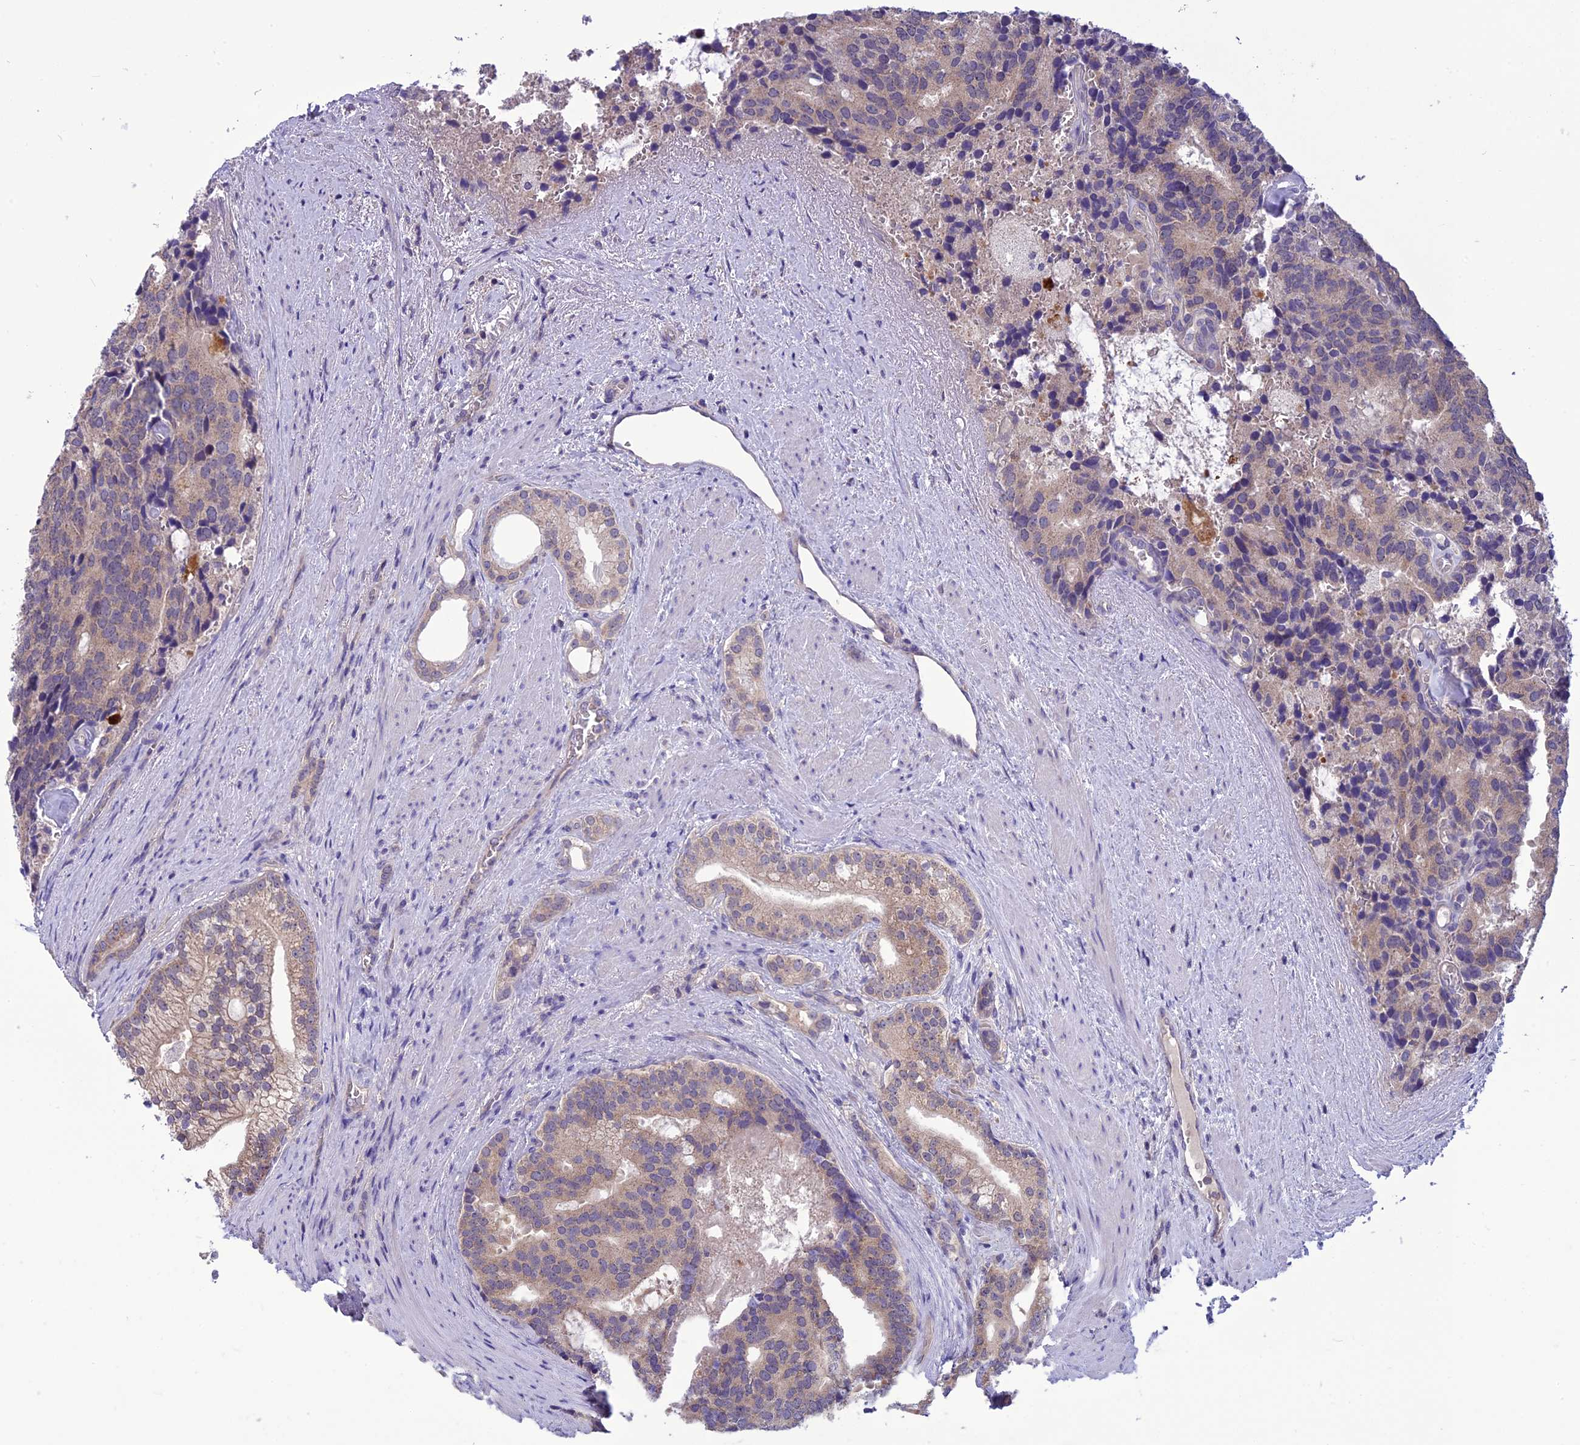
{"staining": {"intensity": "moderate", "quantity": "25%-75%", "location": "cytoplasmic/membranous"}, "tissue": "prostate cancer", "cell_type": "Tumor cells", "image_type": "cancer", "snomed": [{"axis": "morphology", "description": "Adenocarcinoma, Low grade"}, {"axis": "topography", "description": "Prostate"}], "caption": "A brown stain highlights moderate cytoplasmic/membranous staining of a protein in prostate low-grade adenocarcinoma tumor cells.", "gene": "PSMF1", "patient": {"sex": "male", "age": 71}}